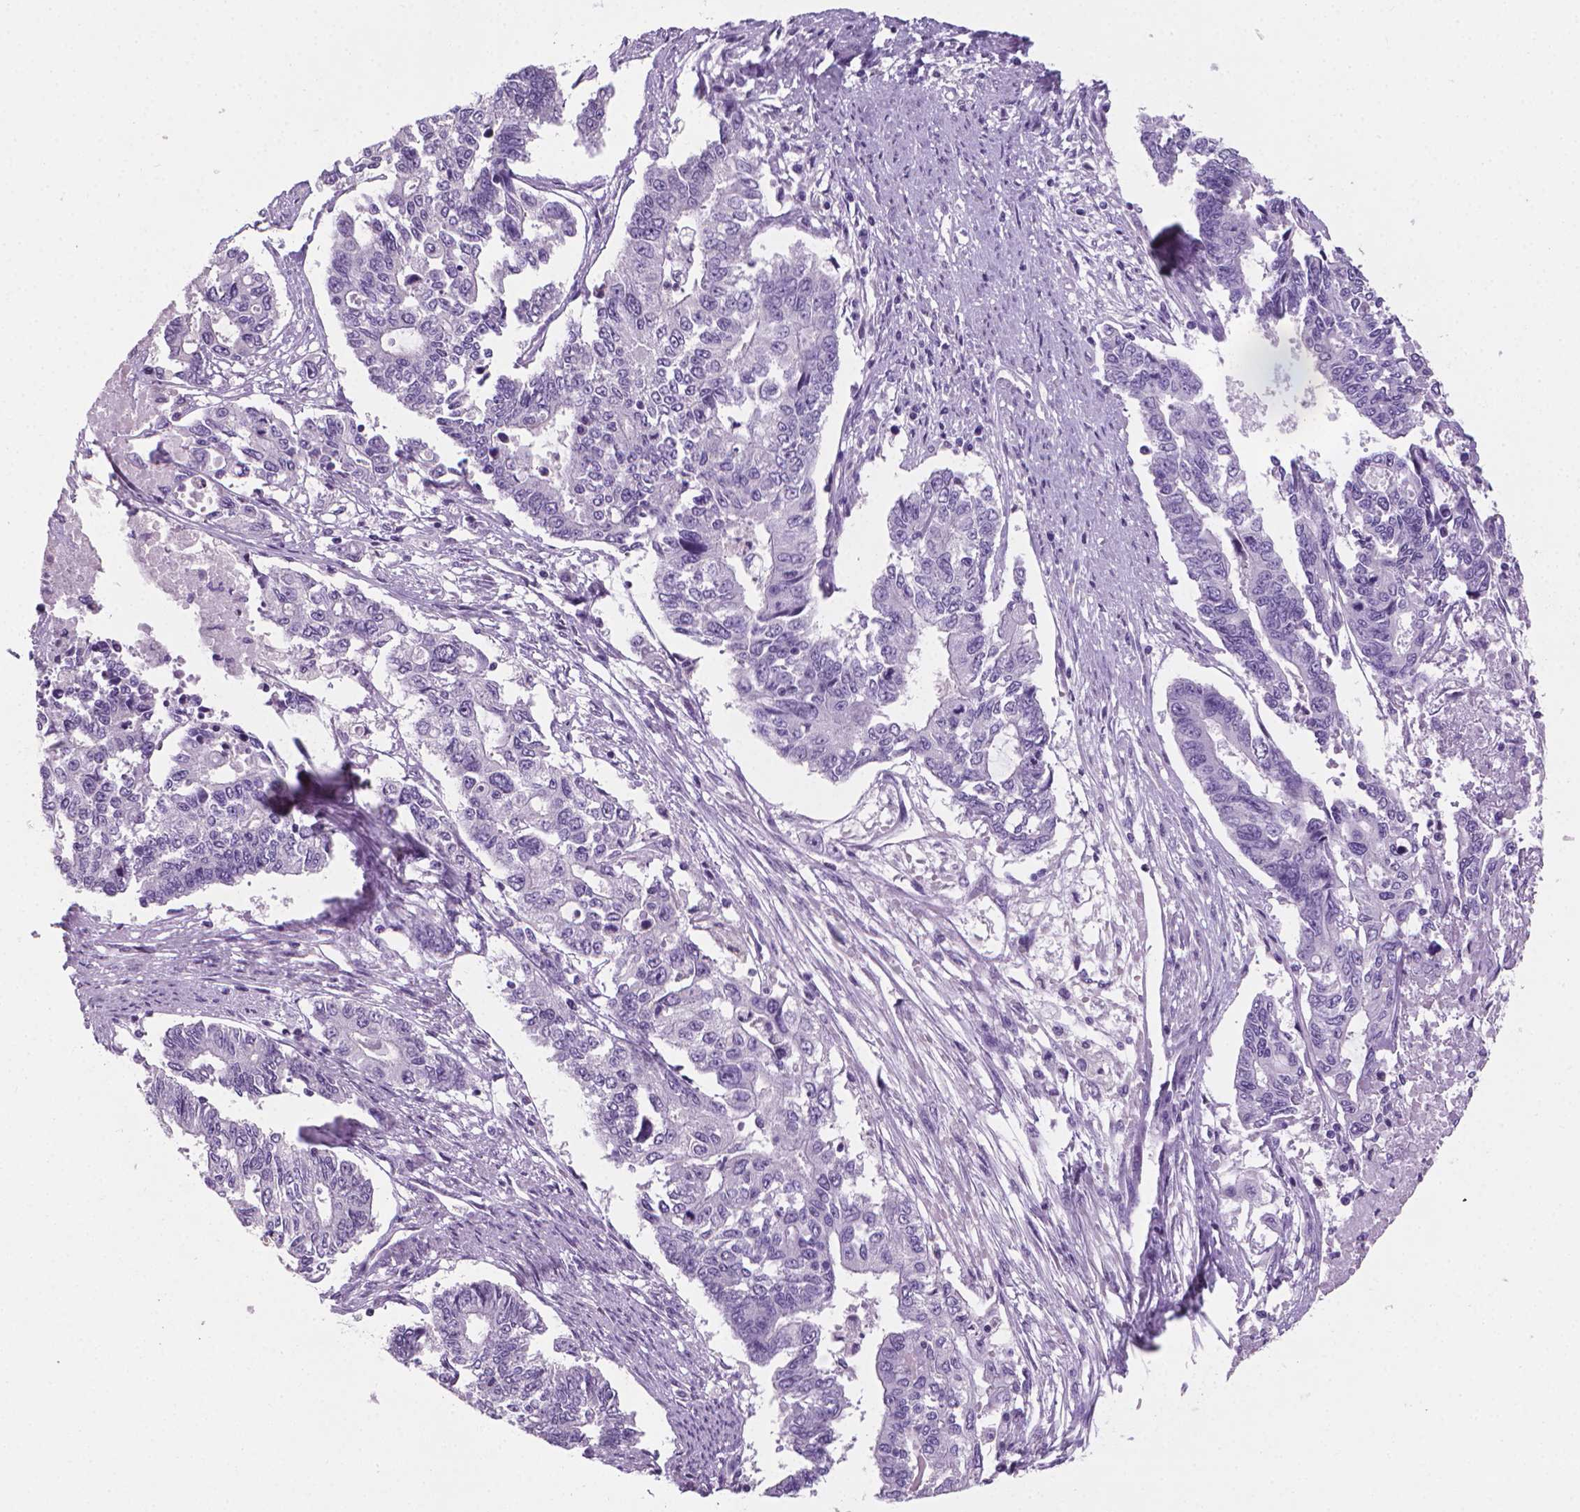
{"staining": {"intensity": "negative", "quantity": "none", "location": "none"}, "tissue": "endometrial cancer", "cell_type": "Tumor cells", "image_type": "cancer", "snomed": [{"axis": "morphology", "description": "Adenocarcinoma, NOS"}, {"axis": "topography", "description": "Uterus"}], "caption": "Immunohistochemical staining of human endometrial cancer demonstrates no significant staining in tumor cells.", "gene": "XPNPEP2", "patient": {"sex": "female", "age": 59}}